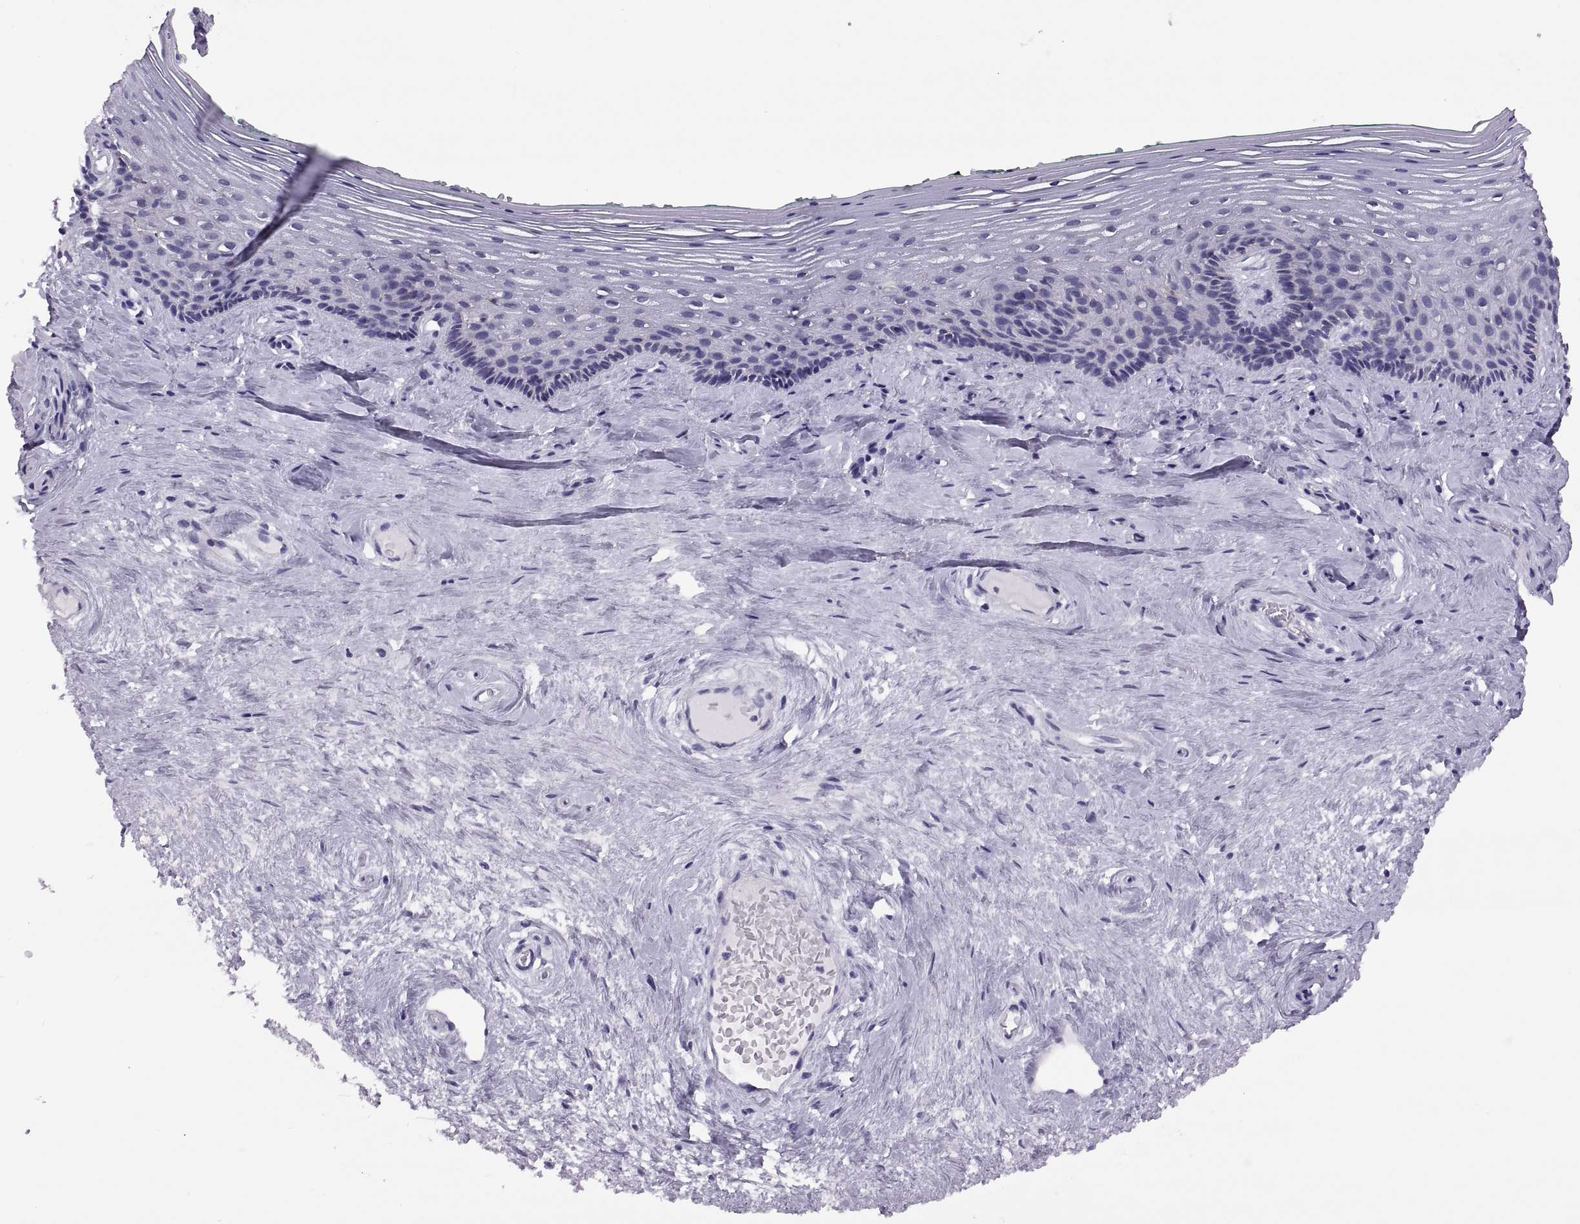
{"staining": {"intensity": "negative", "quantity": "none", "location": "none"}, "tissue": "vagina", "cell_type": "Squamous epithelial cells", "image_type": "normal", "snomed": [{"axis": "morphology", "description": "Normal tissue, NOS"}, {"axis": "topography", "description": "Vagina"}], "caption": "High magnification brightfield microscopy of benign vagina stained with DAB (brown) and counterstained with hematoxylin (blue): squamous epithelial cells show no significant staining. (IHC, brightfield microscopy, high magnification).", "gene": "TTC21A", "patient": {"sex": "female", "age": 45}}